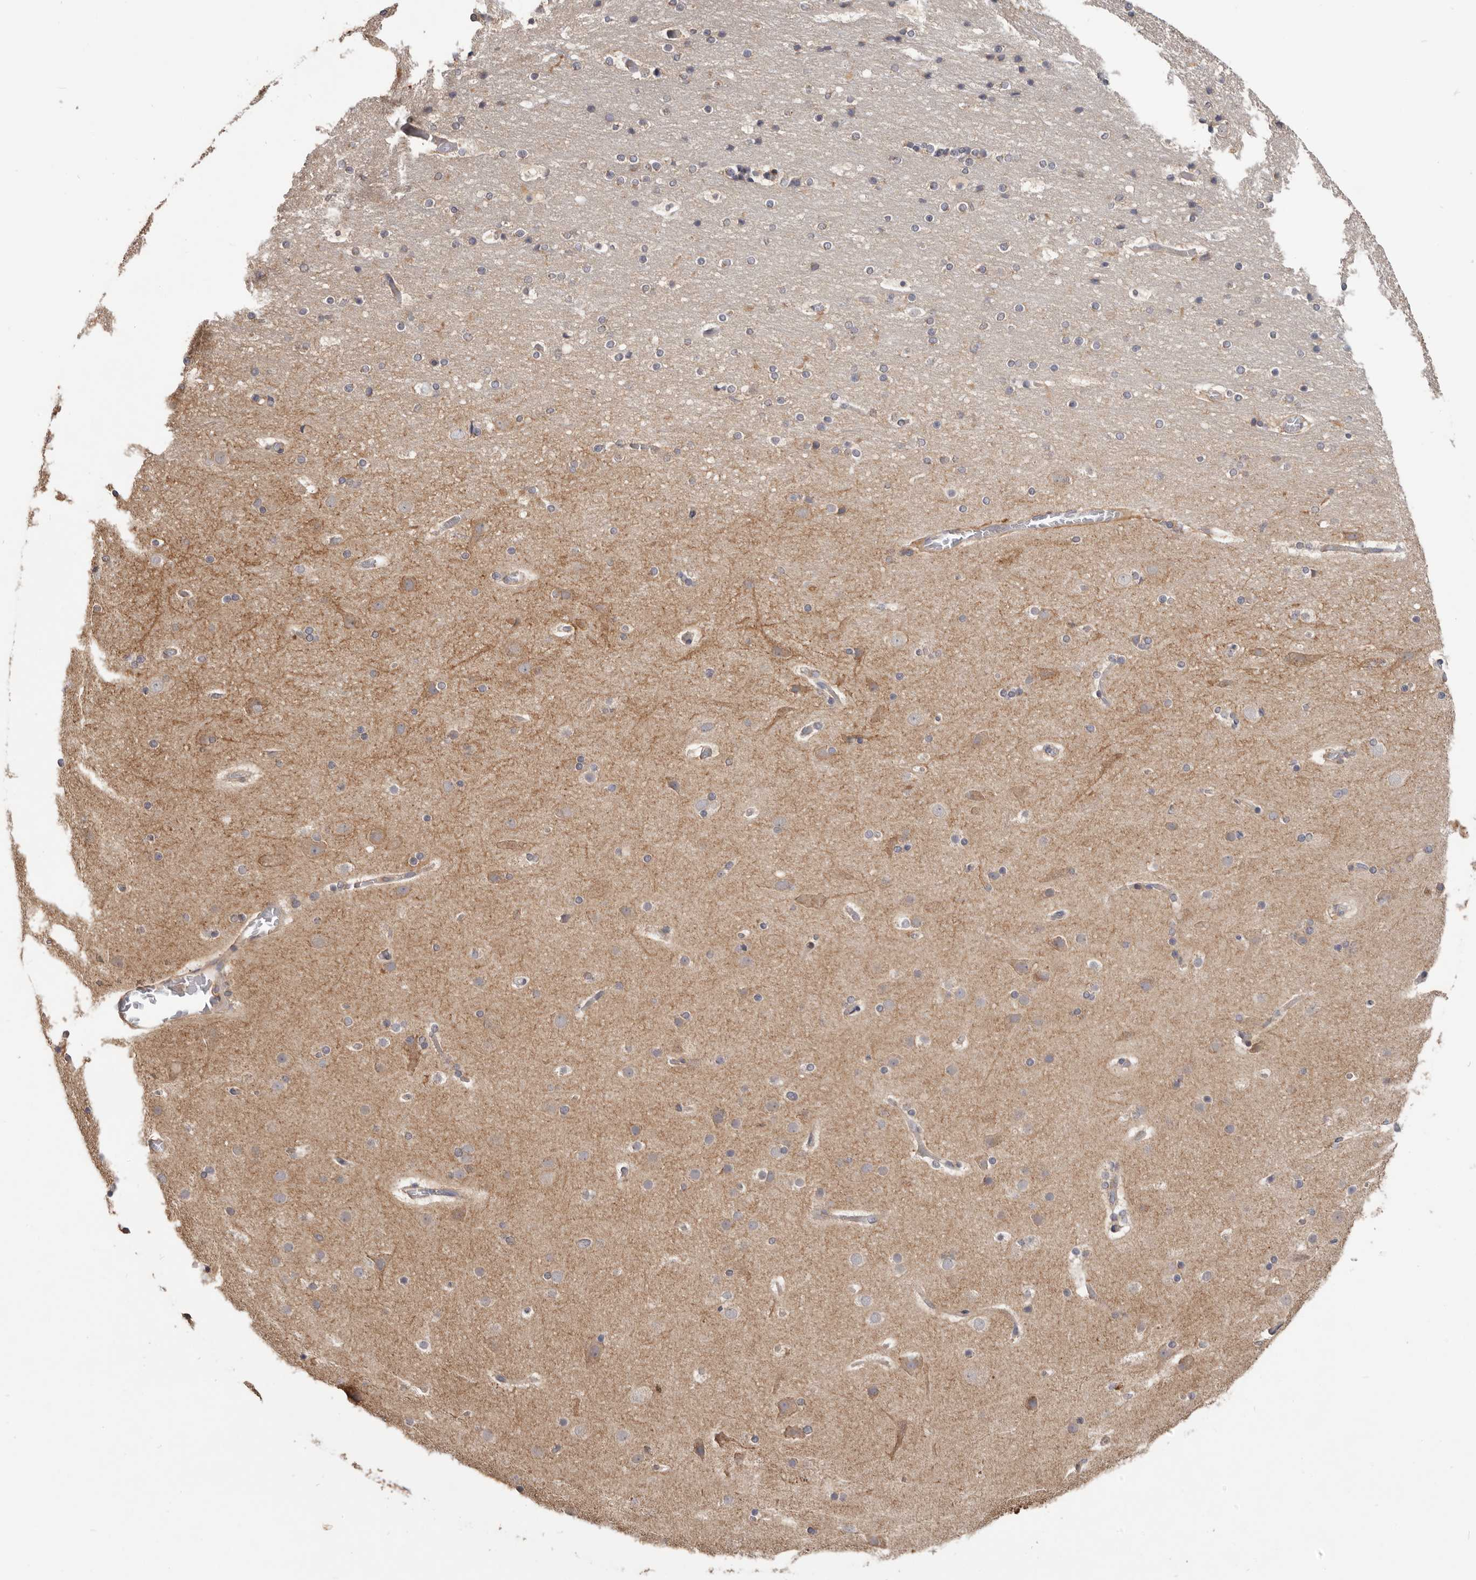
{"staining": {"intensity": "weak", "quantity": "25%-75%", "location": "cytoplasmic/membranous"}, "tissue": "cerebral cortex", "cell_type": "Endothelial cells", "image_type": "normal", "snomed": [{"axis": "morphology", "description": "Normal tissue, NOS"}, {"axis": "topography", "description": "Cerebral cortex"}], "caption": "IHC (DAB) staining of benign human cerebral cortex exhibits weak cytoplasmic/membranous protein positivity in approximately 25%-75% of endothelial cells.", "gene": "LRP6", "patient": {"sex": "male", "age": 57}}